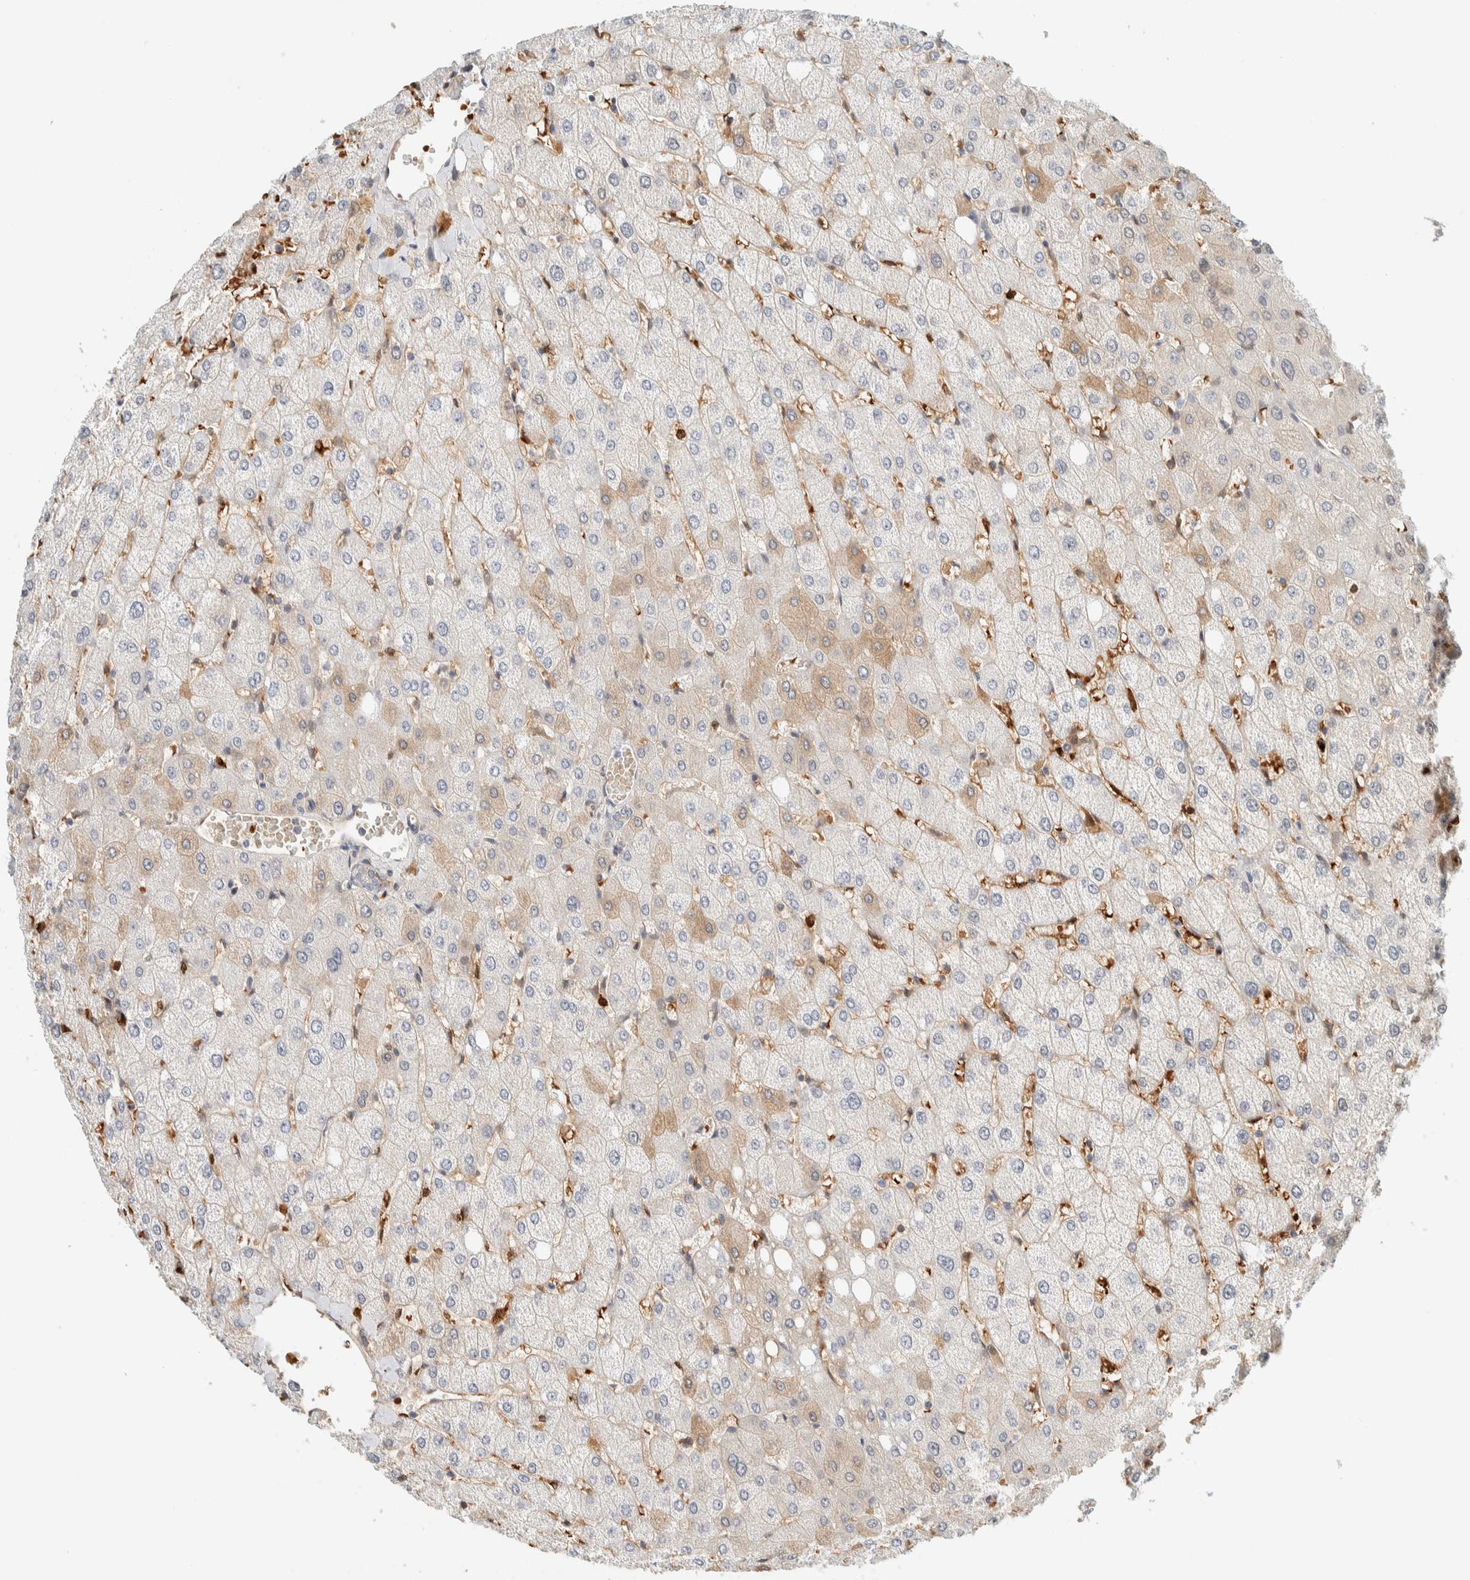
{"staining": {"intensity": "negative", "quantity": "none", "location": "none"}, "tissue": "liver", "cell_type": "Cholangiocytes", "image_type": "normal", "snomed": [{"axis": "morphology", "description": "Normal tissue, NOS"}, {"axis": "topography", "description": "Liver"}], "caption": "Immunohistochemistry of normal human liver shows no expression in cholangiocytes.", "gene": "TSTD2", "patient": {"sex": "female", "age": 54}}